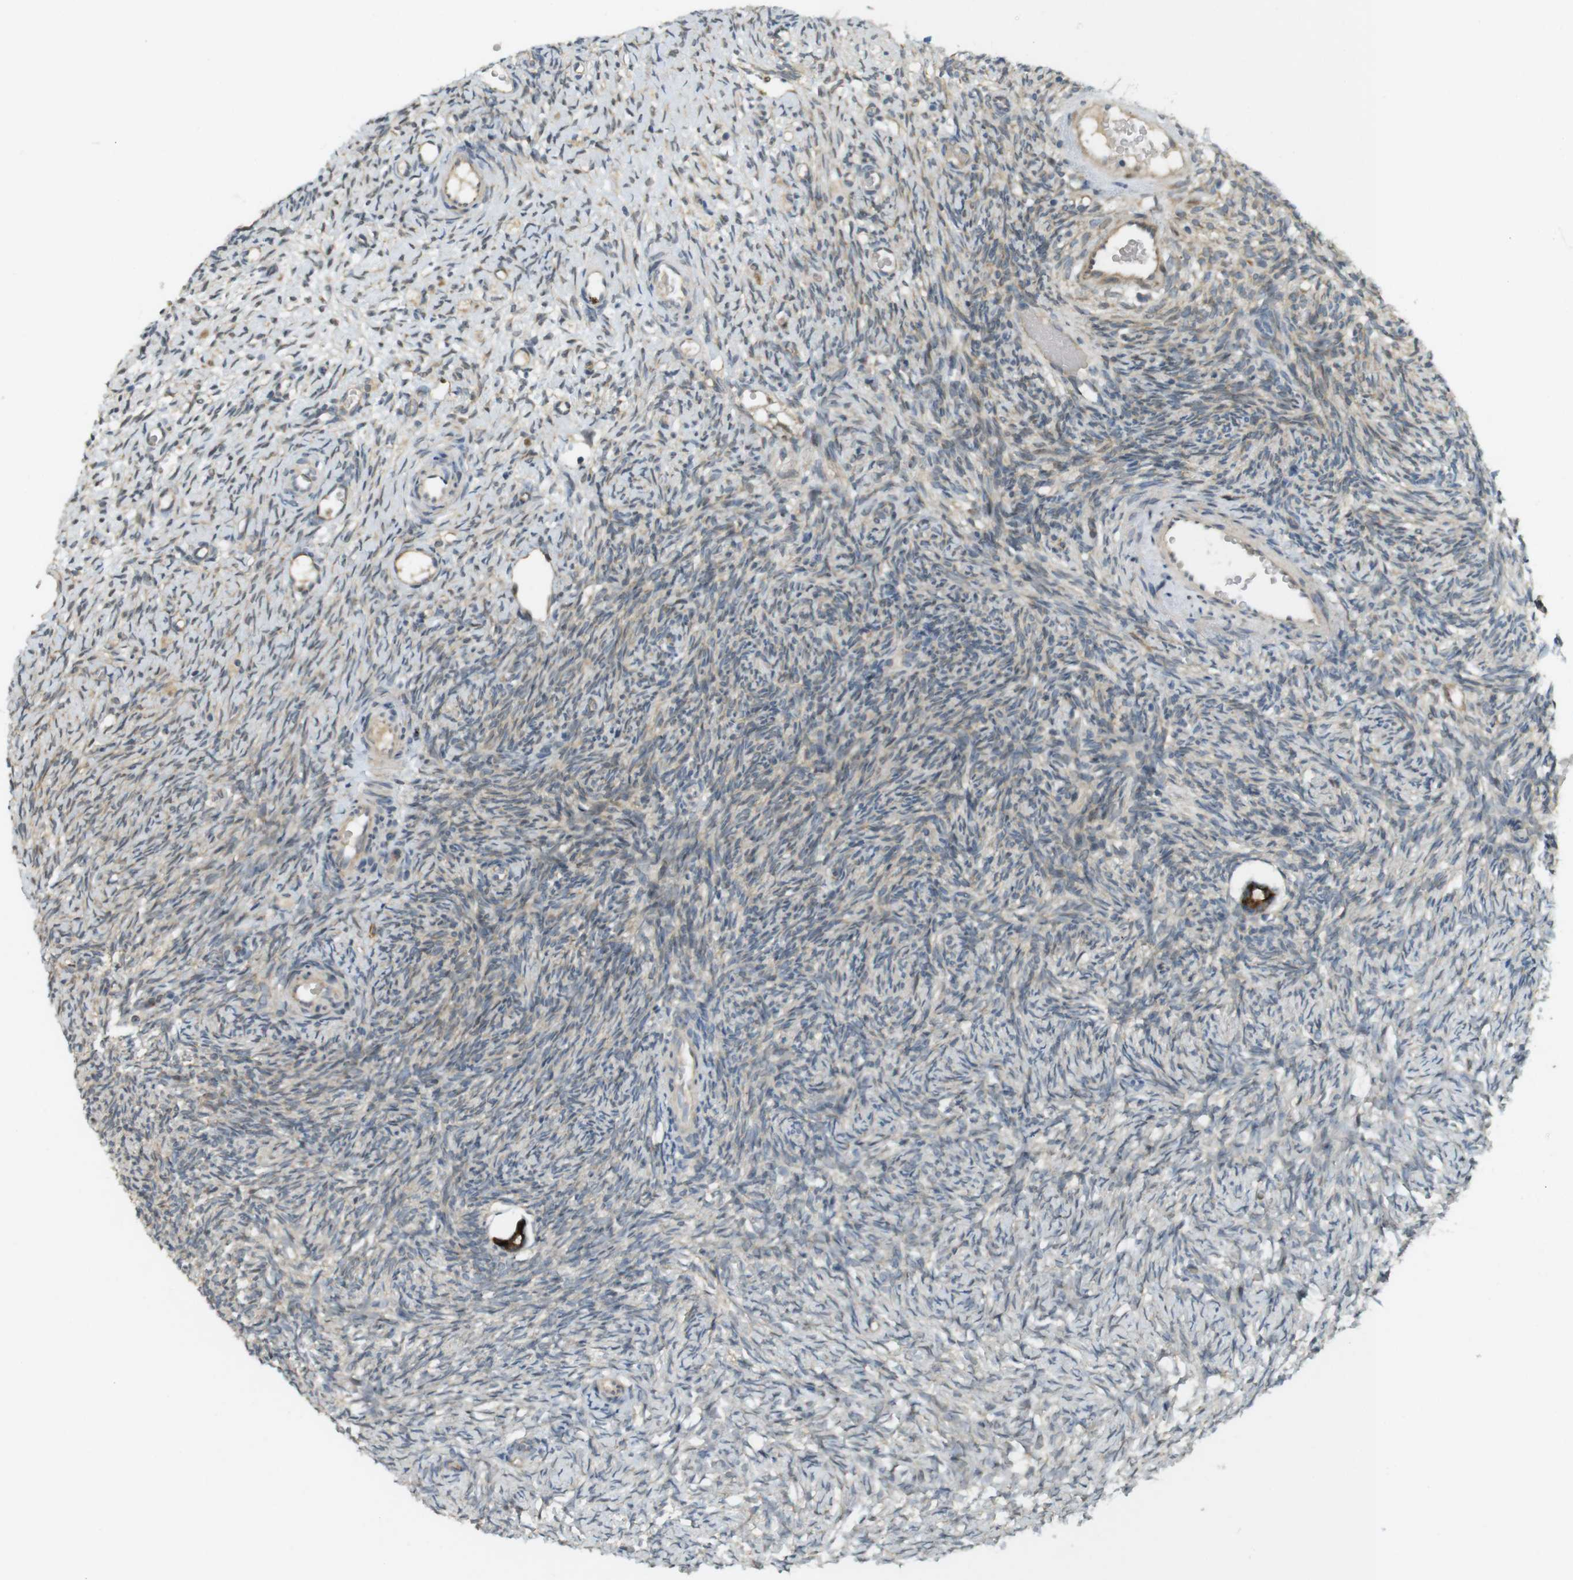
{"staining": {"intensity": "strong", "quantity": ">75%", "location": "cytoplasmic/membranous"}, "tissue": "ovary", "cell_type": "Follicle cells", "image_type": "normal", "snomed": [{"axis": "morphology", "description": "Normal tissue, NOS"}, {"axis": "topography", "description": "Ovary"}], "caption": "Strong cytoplasmic/membranous positivity is identified in approximately >75% of follicle cells in benign ovary. The staining was performed using DAB (3,3'-diaminobenzidine), with brown indicating positive protein expression. Nuclei are stained blue with hematoxylin.", "gene": "CLRN3", "patient": {"sex": "female", "age": 35}}